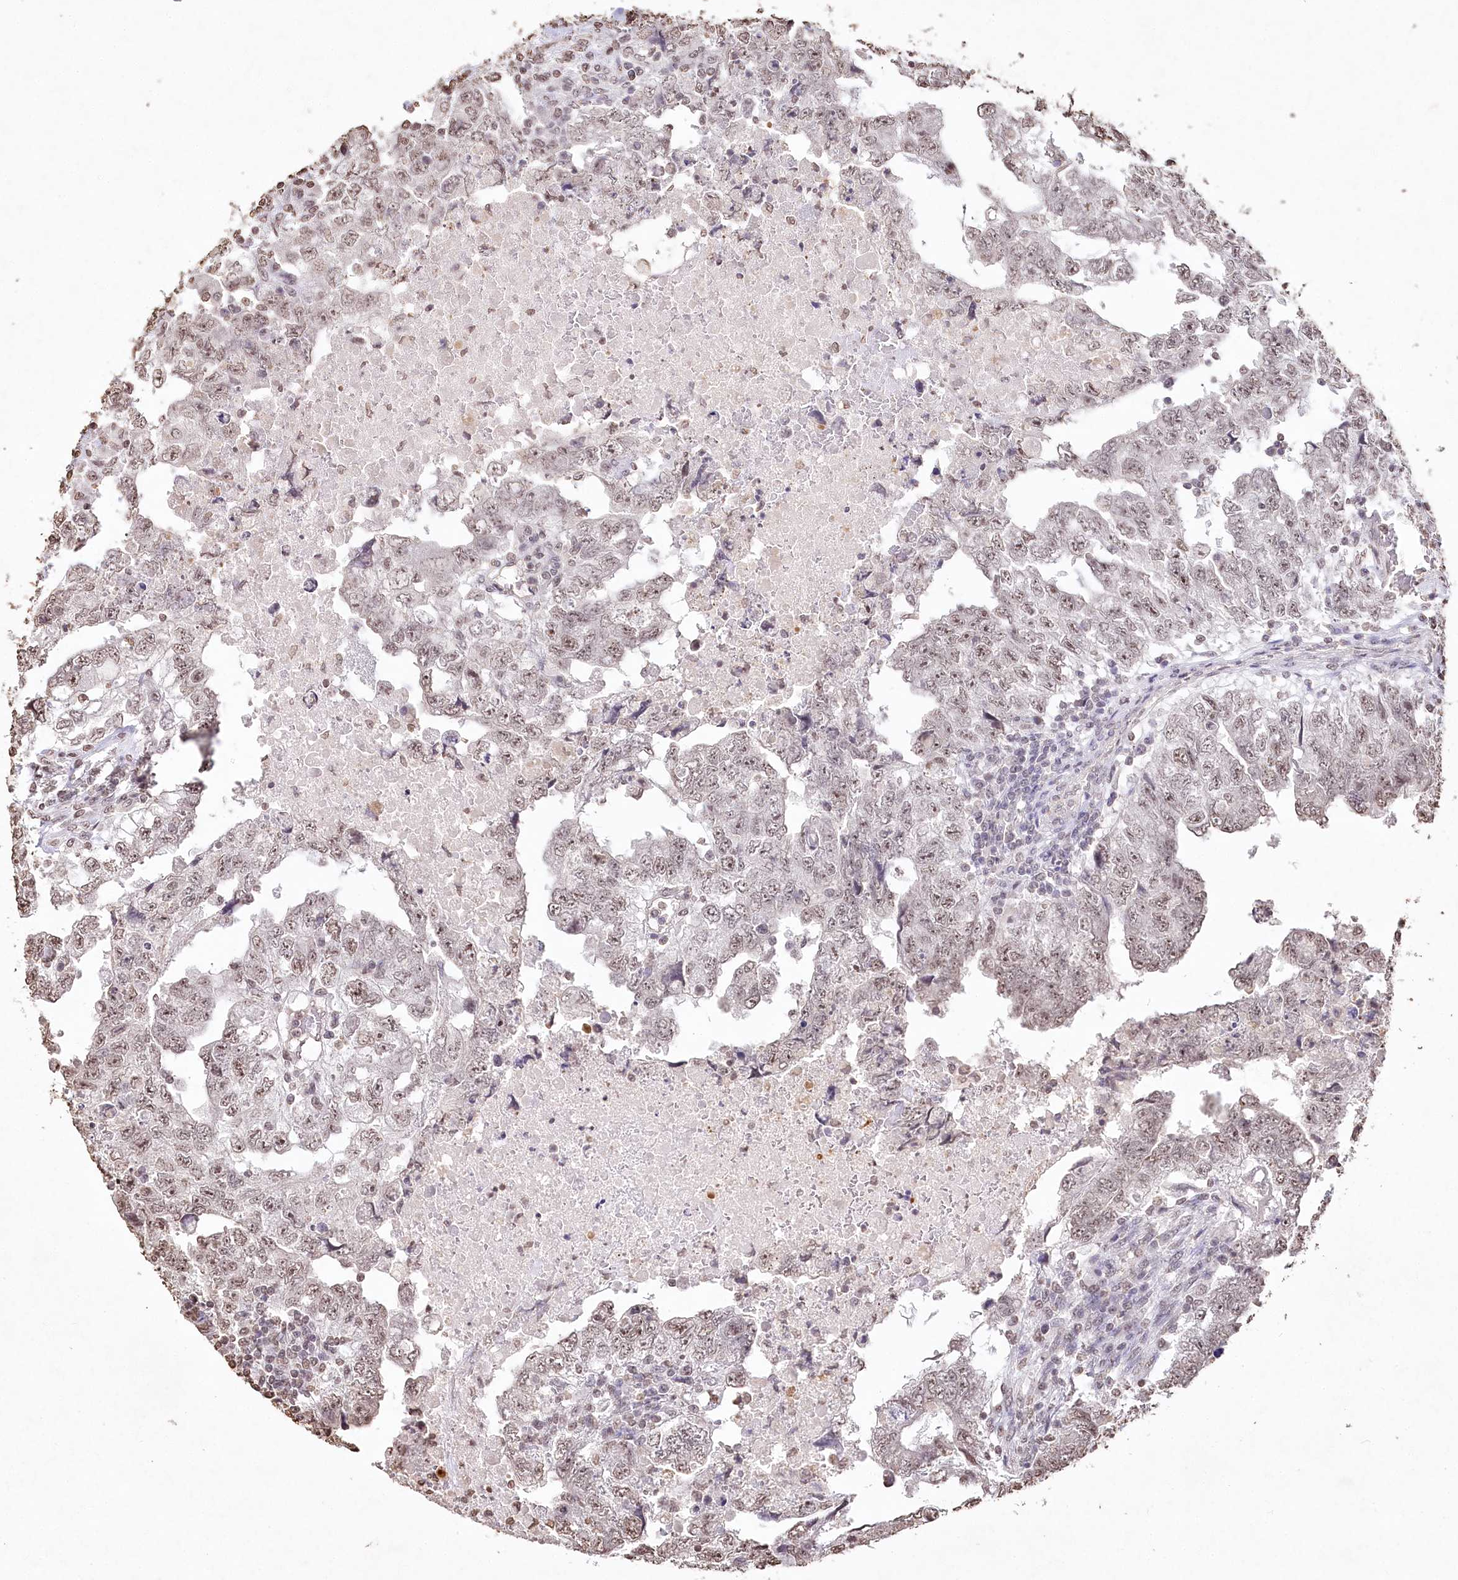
{"staining": {"intensity": "weak", "quantity": ">75%", "location": "nuclear"}, "tissue": "testis cancer", "cell_type": "Tumor cells", "image_type": "cancer", "snomed": [{"axis": "morphology", "description": "Carcinoma, Embryonal, NOS"}, {"axis": "topography", "description": "Testis"}], "caption": "IHC staining of testis cancer, which reveals low levels of weak nuclear expression in approximately >75% of tumor cells indicating weak nuclear protein expression. The staining was performed using DAB (brown) for protein detection and nuclei were counterstained in hematoxylin (blue).", "gene": "DMXL1", "patient": {"sex": "male", "age": 36}}